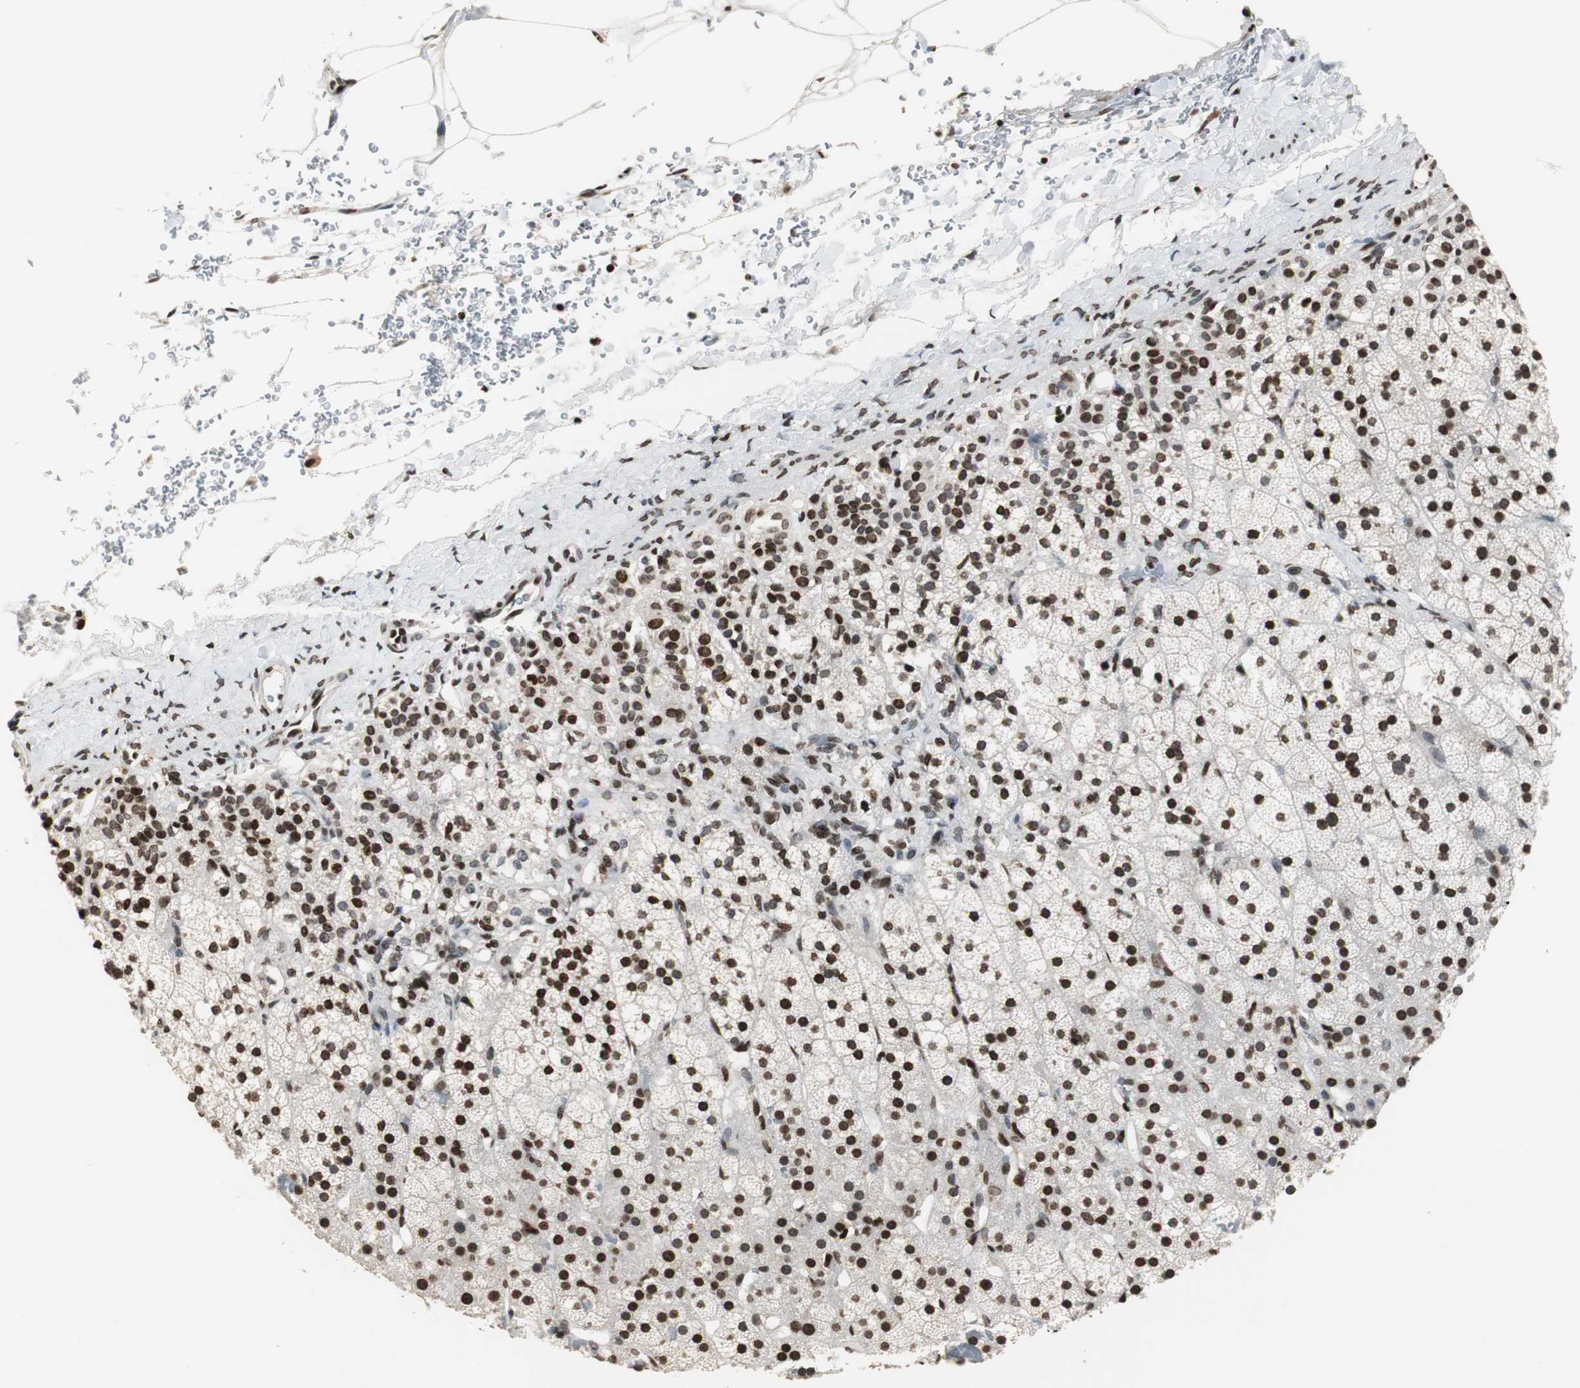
{"staining": {"intensity": "strong", "quantity": ">75%", "location": "nuclear"}, "tissue": "adrenal gland", "cell_type": "Glandular cells", "image_type": "normal", "snomed": [{"axis": "morphology", "description": "Normal tissue, NOS"}, {"axis": "topography", "description": "Adrenal gland"}], "caption": "This micrograph reveals unremarkable adrenal gland stained with immunohistochemistry to label a protein in brown. The nuclear of glandular cells show strong positivity for the protein. Nuclei are counter-stained blue.", "gene": "PAXIP1", "patient": {"sex": "male", "age": 35}}